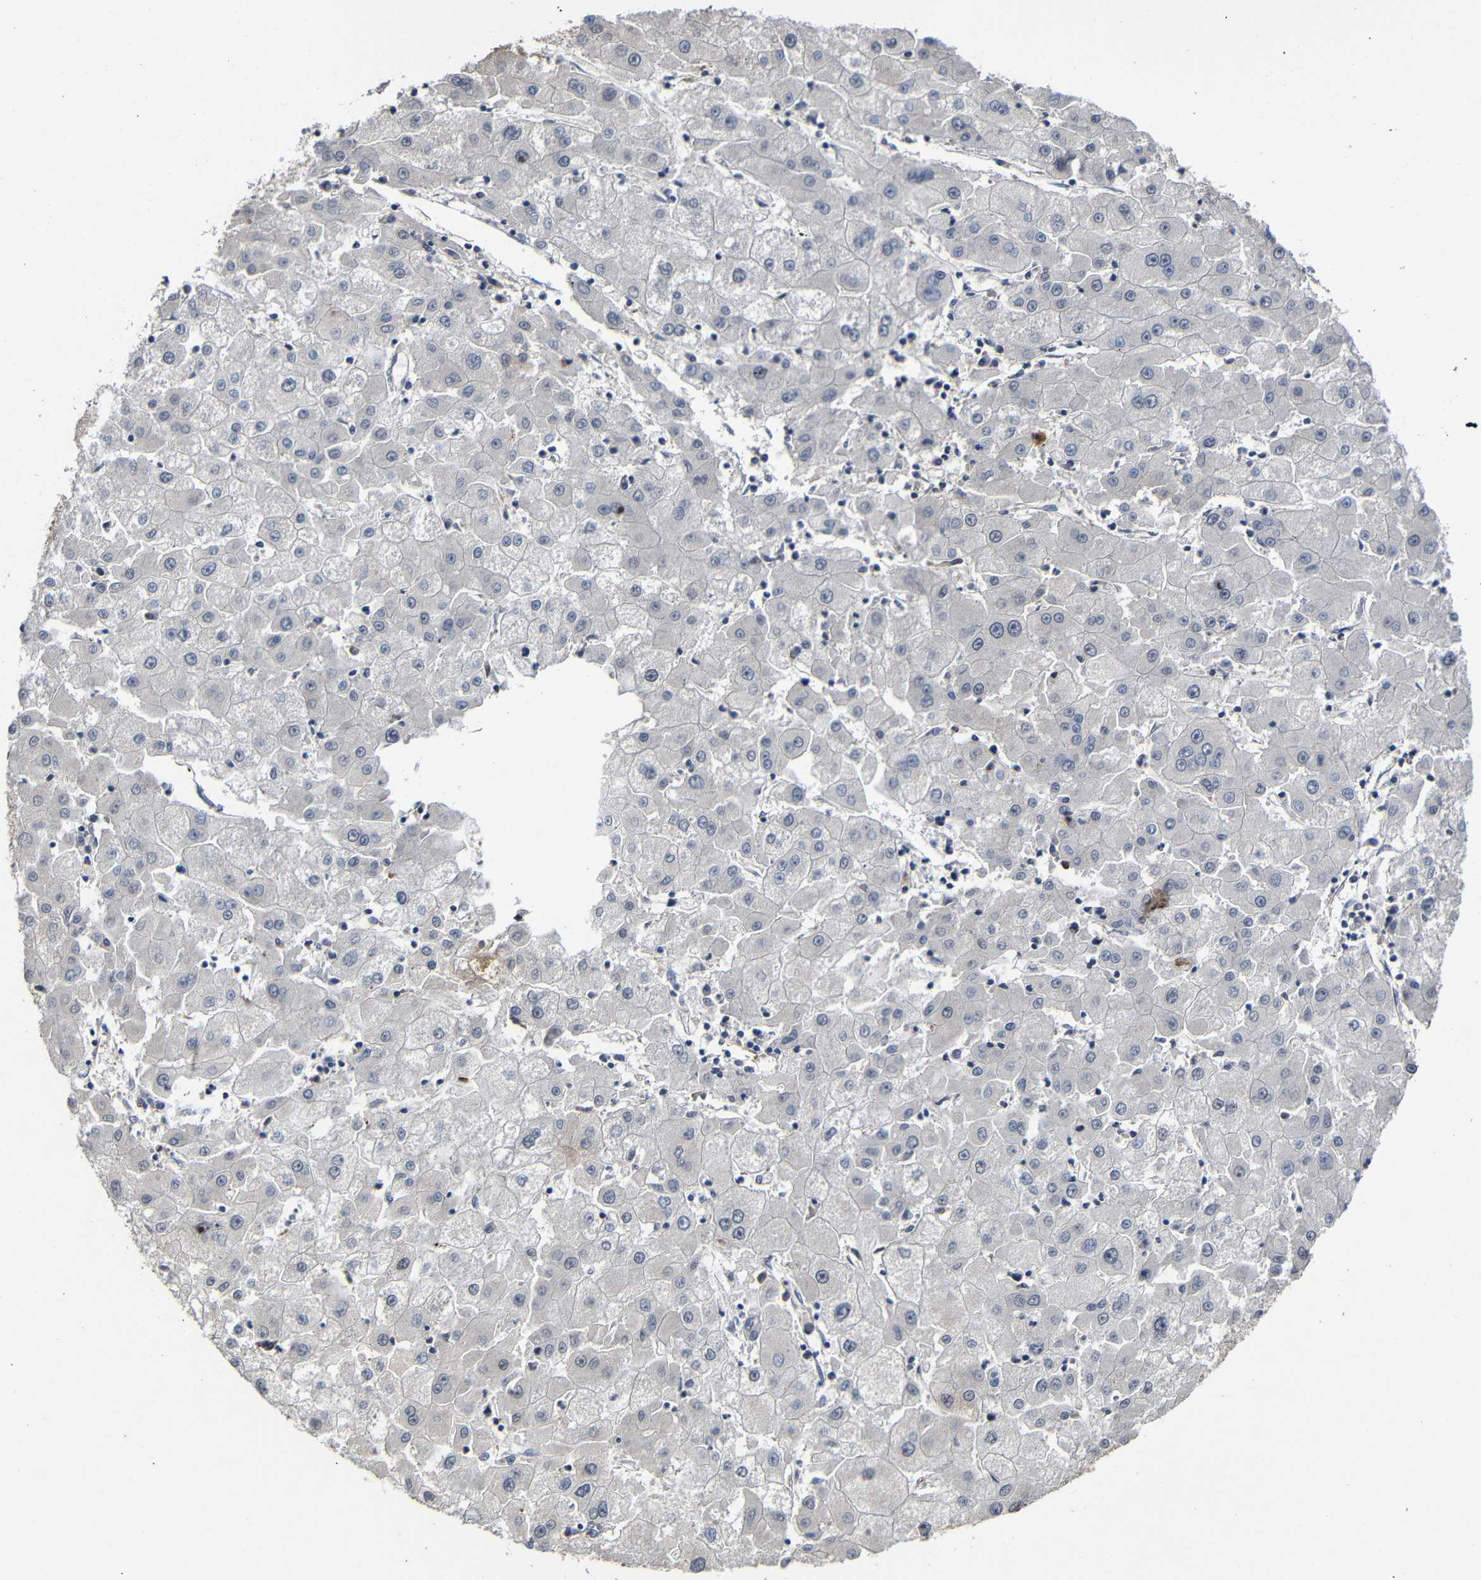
{"staining": {"intensity": "negative", "quantity": "none", "location": "none"}, "tissue": "liver cancer", "cell_type": "Tumor cells", "image_type": "cancer", "snomed": [{"axis": "morphology", "description": "Carcinoma, Hepatocellular, NOS"}, {"axis": "topography", "description": "Liver"}], "caption": "Tumor cells are negative for brown protein staining in liver cancer (hepatocellular carcinoma). (Brightfield microscopy of DAB immunohistochemistry (IHC) at high magnification).", "gene": "ATG12", "patient": {"sex": "male", "age": 72}}